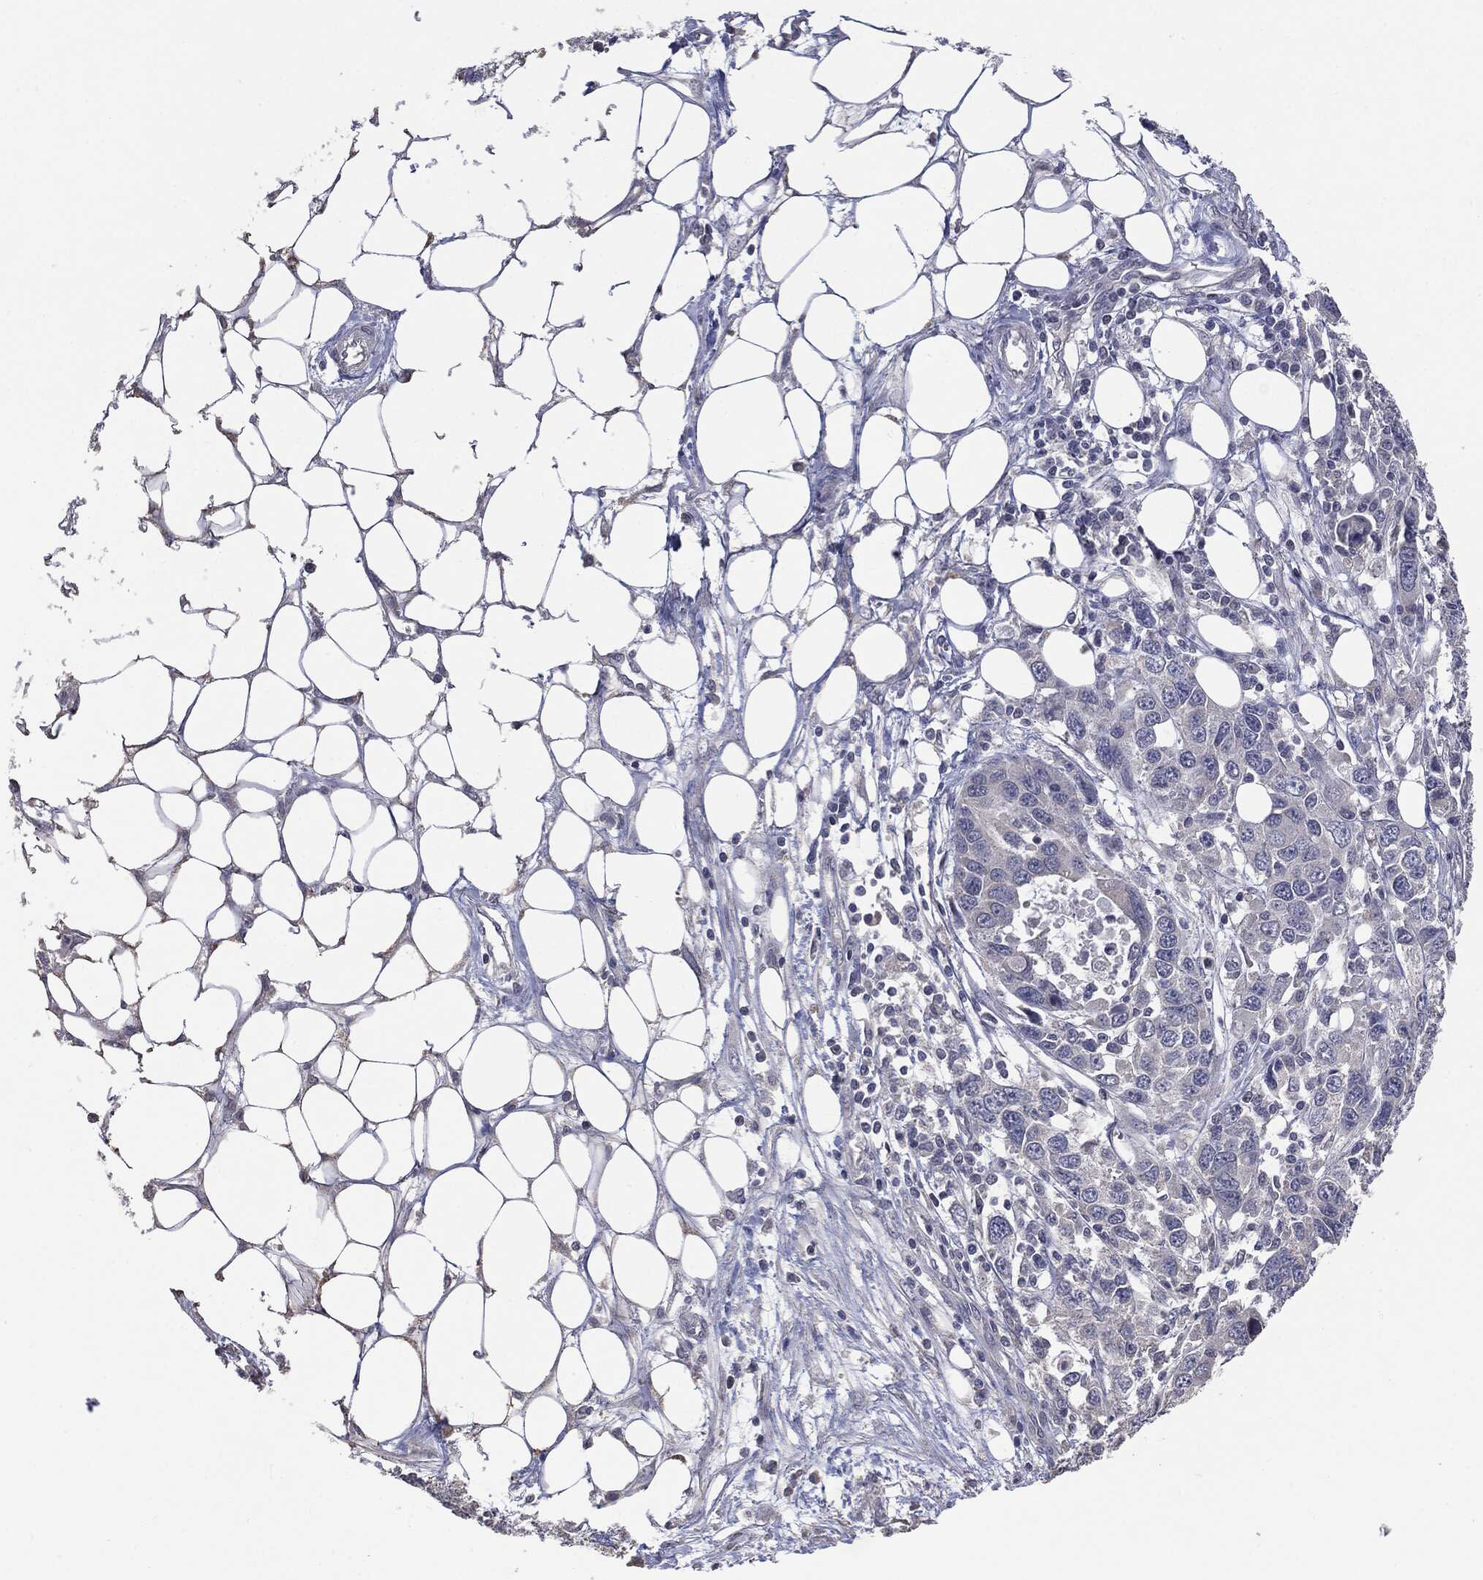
{"staining": {"intensity": "negative", "quantity": "none", "location": "none"}, "tissue": "ovarian cancer", "cell_type": "Tumor cells", "image_type": "cancer", "snomed": [{"axis": "morphology", "description": "Cystadenocarcinoma, serous, NOS"}, {"axis": "topography", "description": "Ovary"}], "caption": "IHC of ovarian cancer (serous cystadenocarcinoma) displays no positivity in tumor cells.", "gene": "MTOR", "patient": {"sex": "female", "age": 76}}